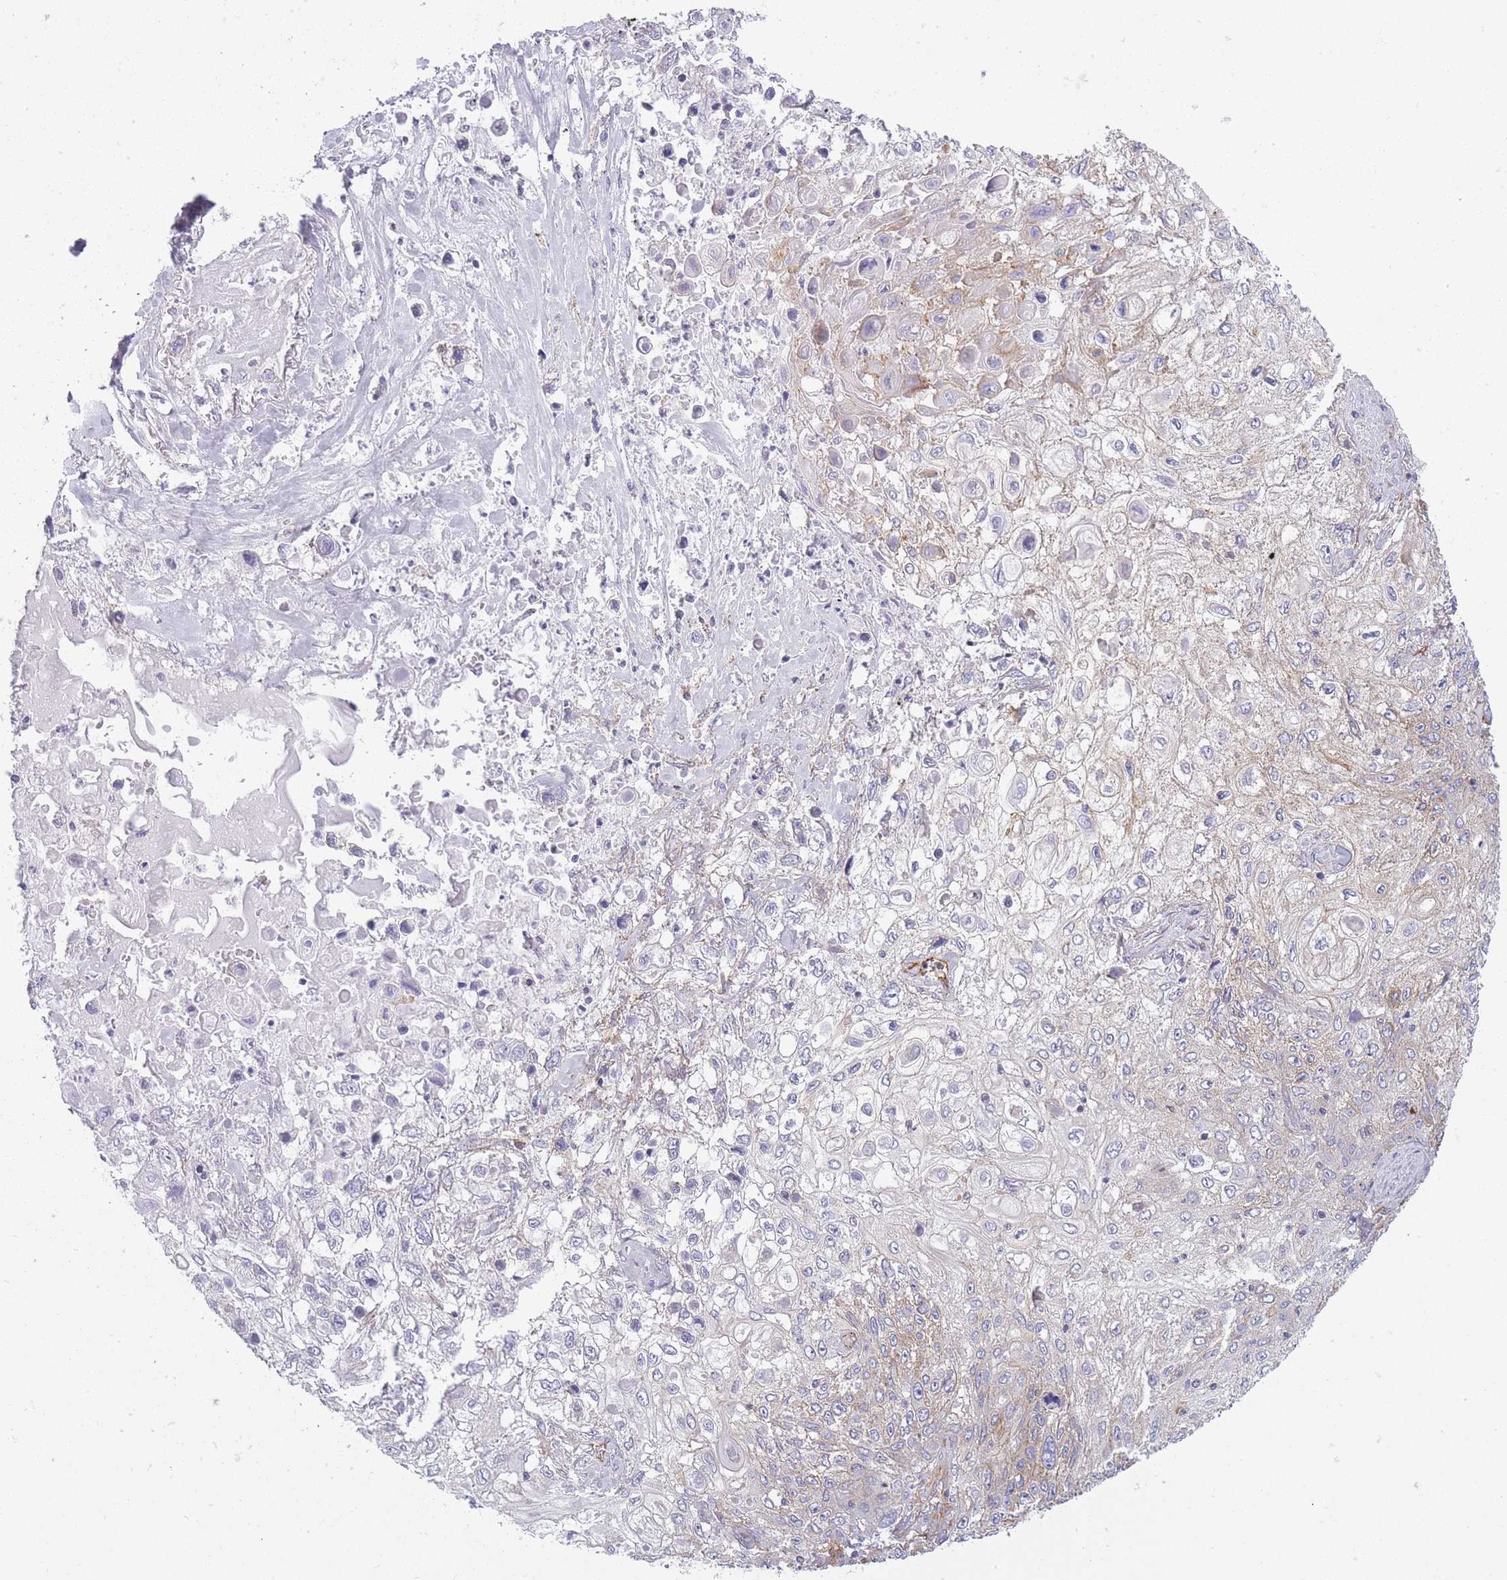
{"staining": {"intensity": "weak", "quantity": "<25%", "location": "cytoplasmic/membranous"}, "tissue": "lung cancer", "cell_type": "Tumor cells", "image_type": "cancer", "snomed": [{"axis": "morphology", "description": "Squamous cell carcinoma, NOS"}, {"axis": "topography", "description": "Lung"}], "caption": "Image shows no protein expression in tumor cells of lung cancer tissue.", "gene": "ADD1", "patient": {"sex": "female", "age": 69}}